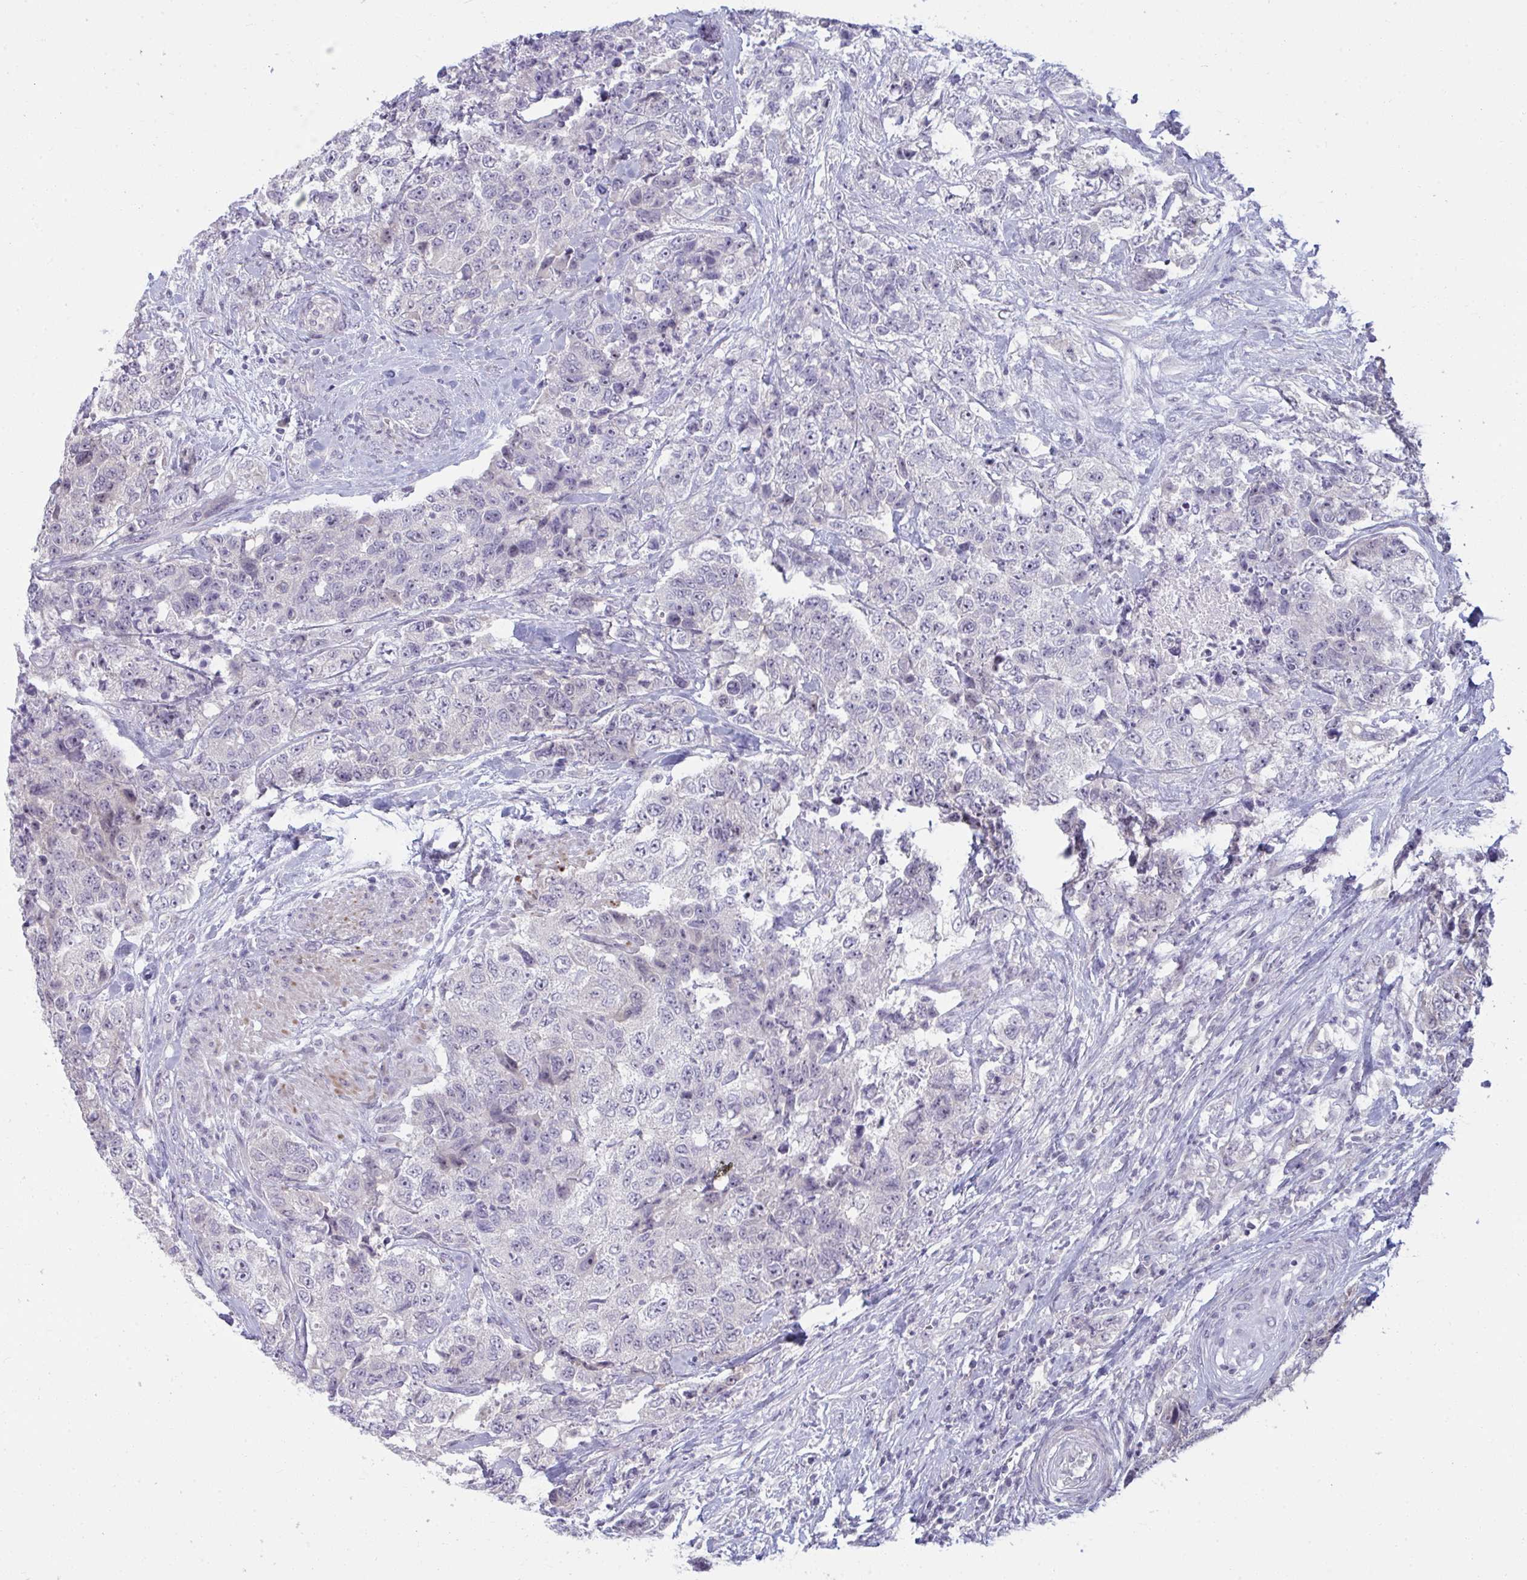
{"staining": {"intensity": "negative", "quantity": "none", "location": "none"}, "tissue": "urothelial cancer", "cell_type": "Tumor cells", "image_type": "cancer", "snomed": [{"axis": "morphology", "description": "Urothelial carcinoma, High grade"}, {"axis": "topography", "description": "Urinary bladder"}], "caption": "High-grade urothelial carcinoma was stained to show a protein in brown. There is no significant positivity in tumor cells. (IHC, brightfield microscopy, high magnification).", "gene": "RNASEH1", "patient": {"sex": "female", "age": 78}}